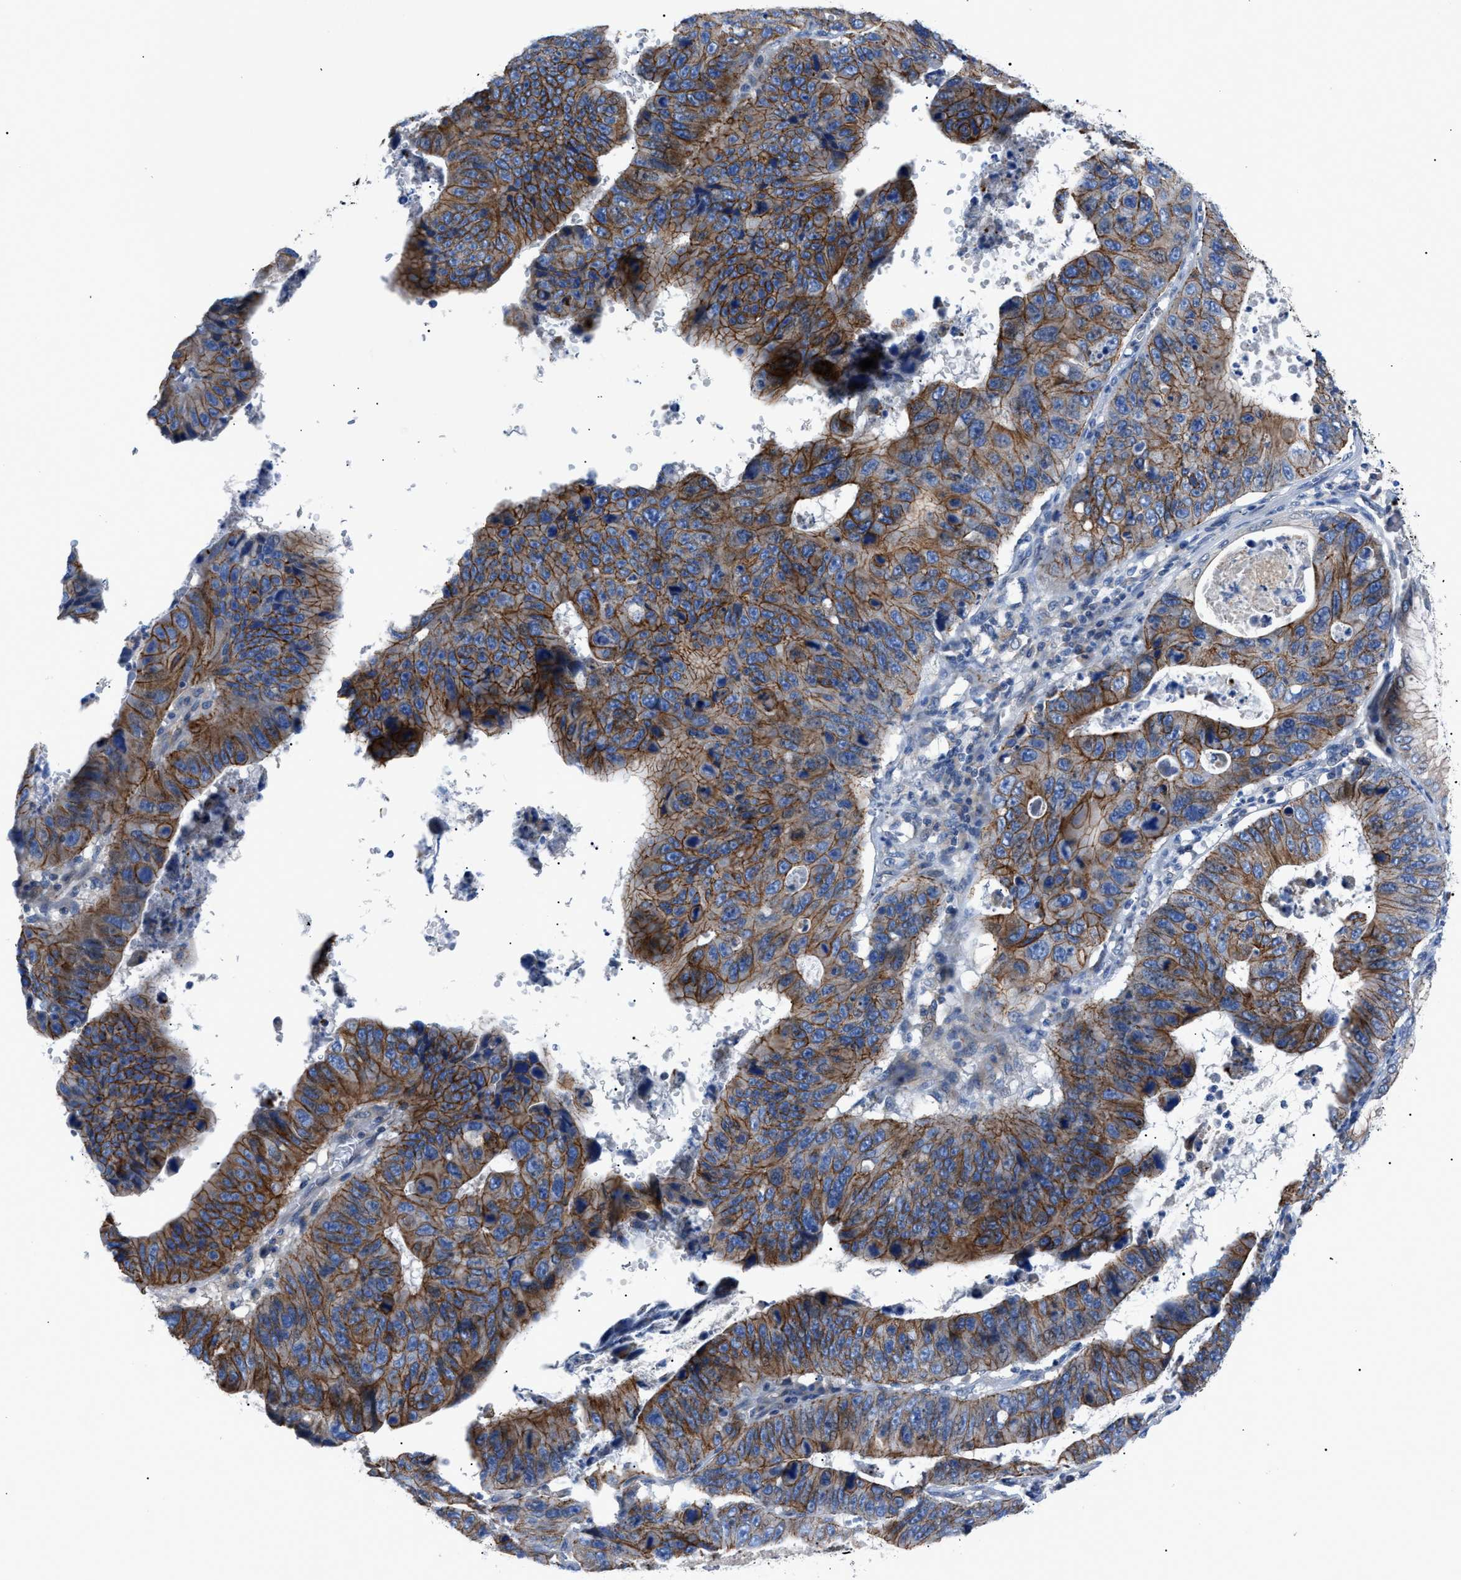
{"staining": {"intensity": "moderate", "quantity": ">75%", "location": "cytoplasmic/membranous"}, "tissue": "stomach cancer", "cell_type": "Tumor cells", "image_type": "cancer", "snomed": [{"axis": "morphology", "description": "Adenocarcinoma, NOS"}, {"axis": "topography", "description": "Stomach"}], "caption": "Protein positivity by immunohistochemistry (IHC) displays moderate cytoplasmic/membranous expression in approximately >75% of tumor cells in adenocarcinoma (stomach). (brown staining indicates protein expression, while blue staining denotes nuclei).", "gene": "ZDHHC24", "patient": {"sex": "male", "age": 59}}